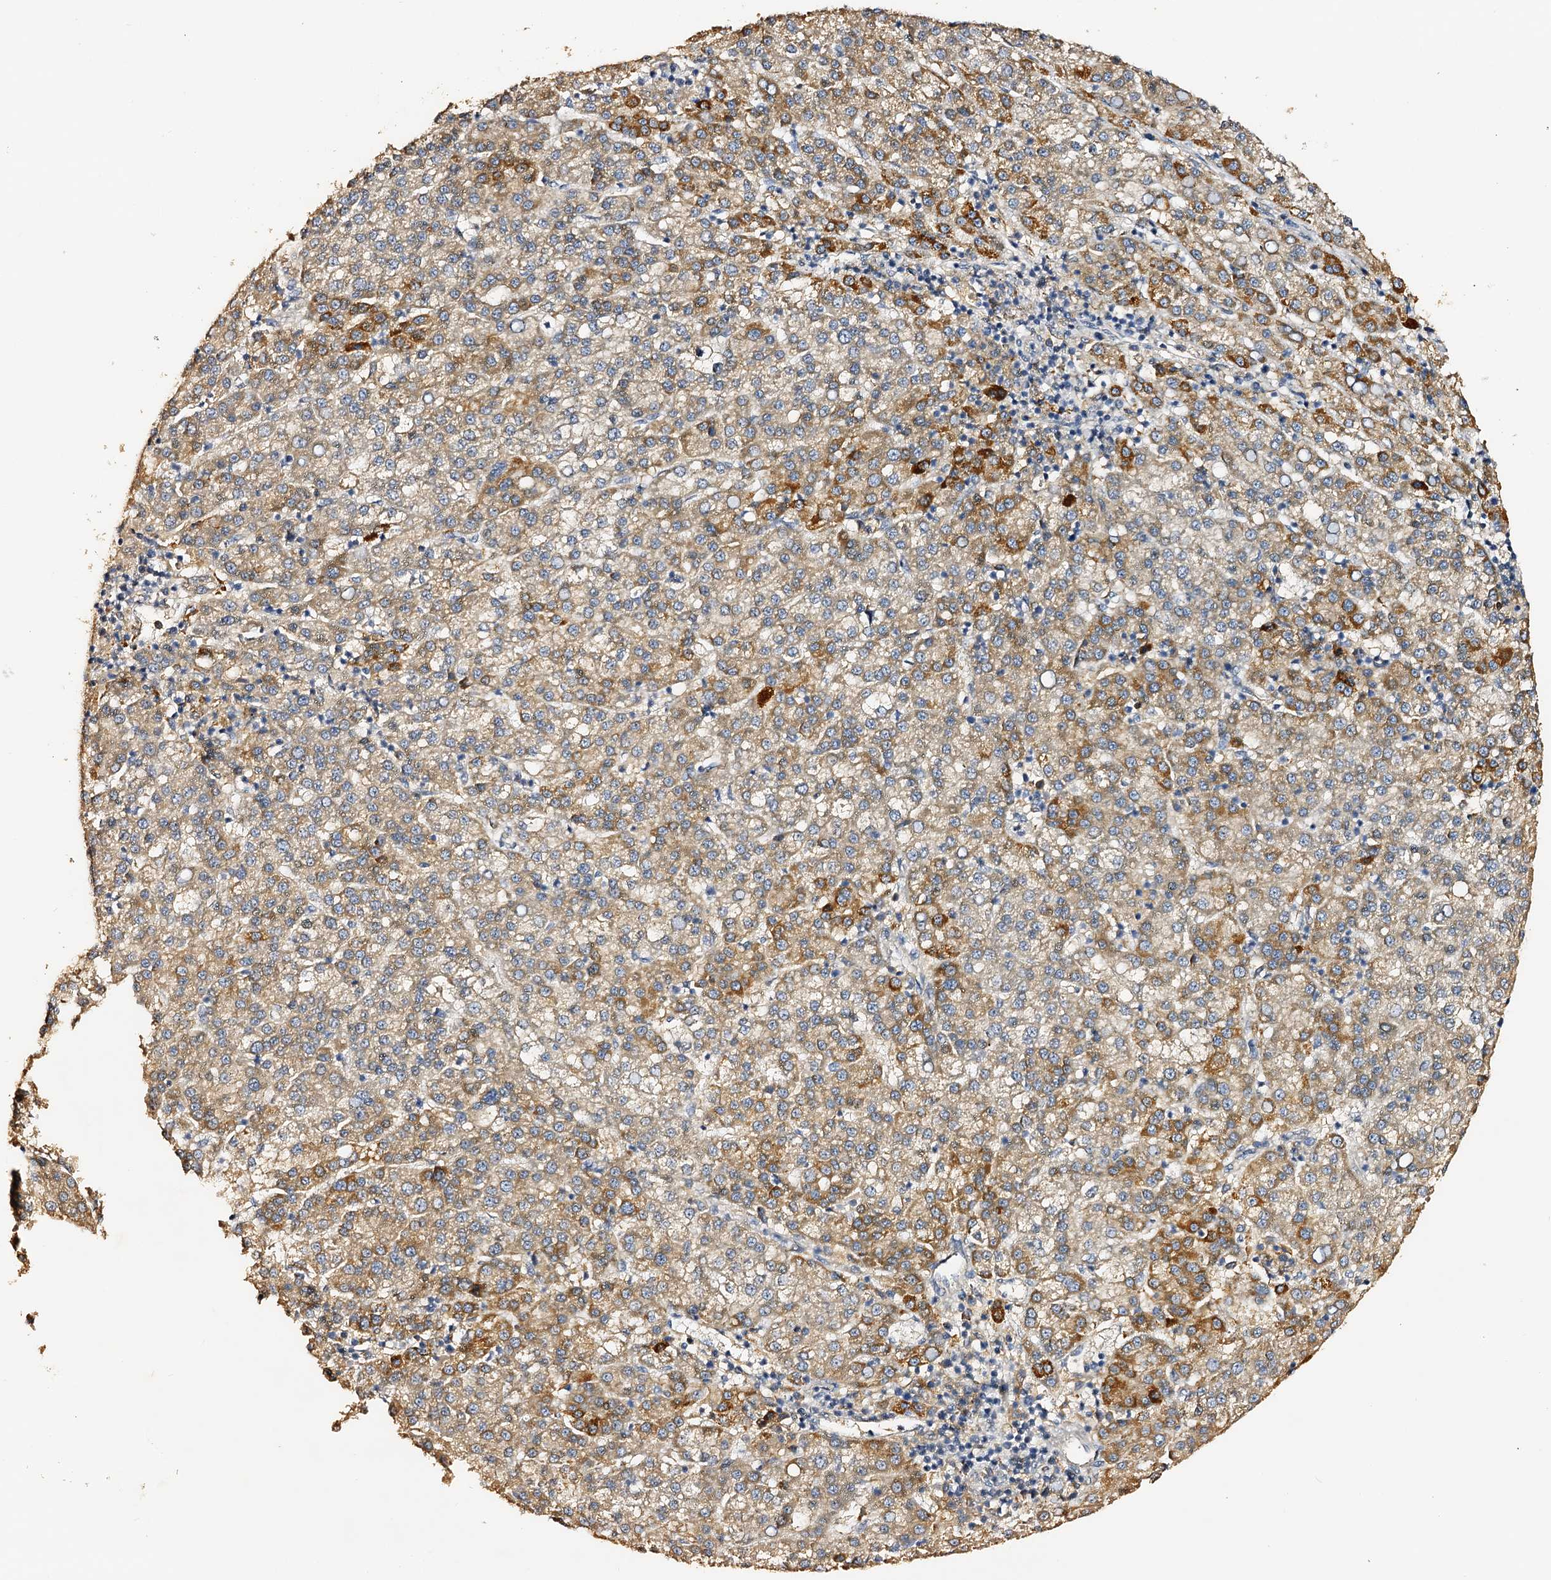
{"staining": {"intensity": "moderate", "quantity": ">75%", "location": "cytoplasmic/membranous"}, "tissue": "liver cancer", "cell_type": "Tumor cells", "image_type": "cancer", "snomed": [{"axis": "morphology", "description": "Carcinoma, Hepatocellular, NOS"}, {"axis": "topography", "description": "Liver"}], "caption": "The photomicrograph demonstrates a brown stain indicating the presence of a protein in the cytoplasmic/membranous of tumor cells in liver hepatocellular carcinoma. (brown staining indicates protein expression, while blue staining denotes nuclei).", "gene": "DMXL2", "patient": {"sex": "female", "age": 58}}